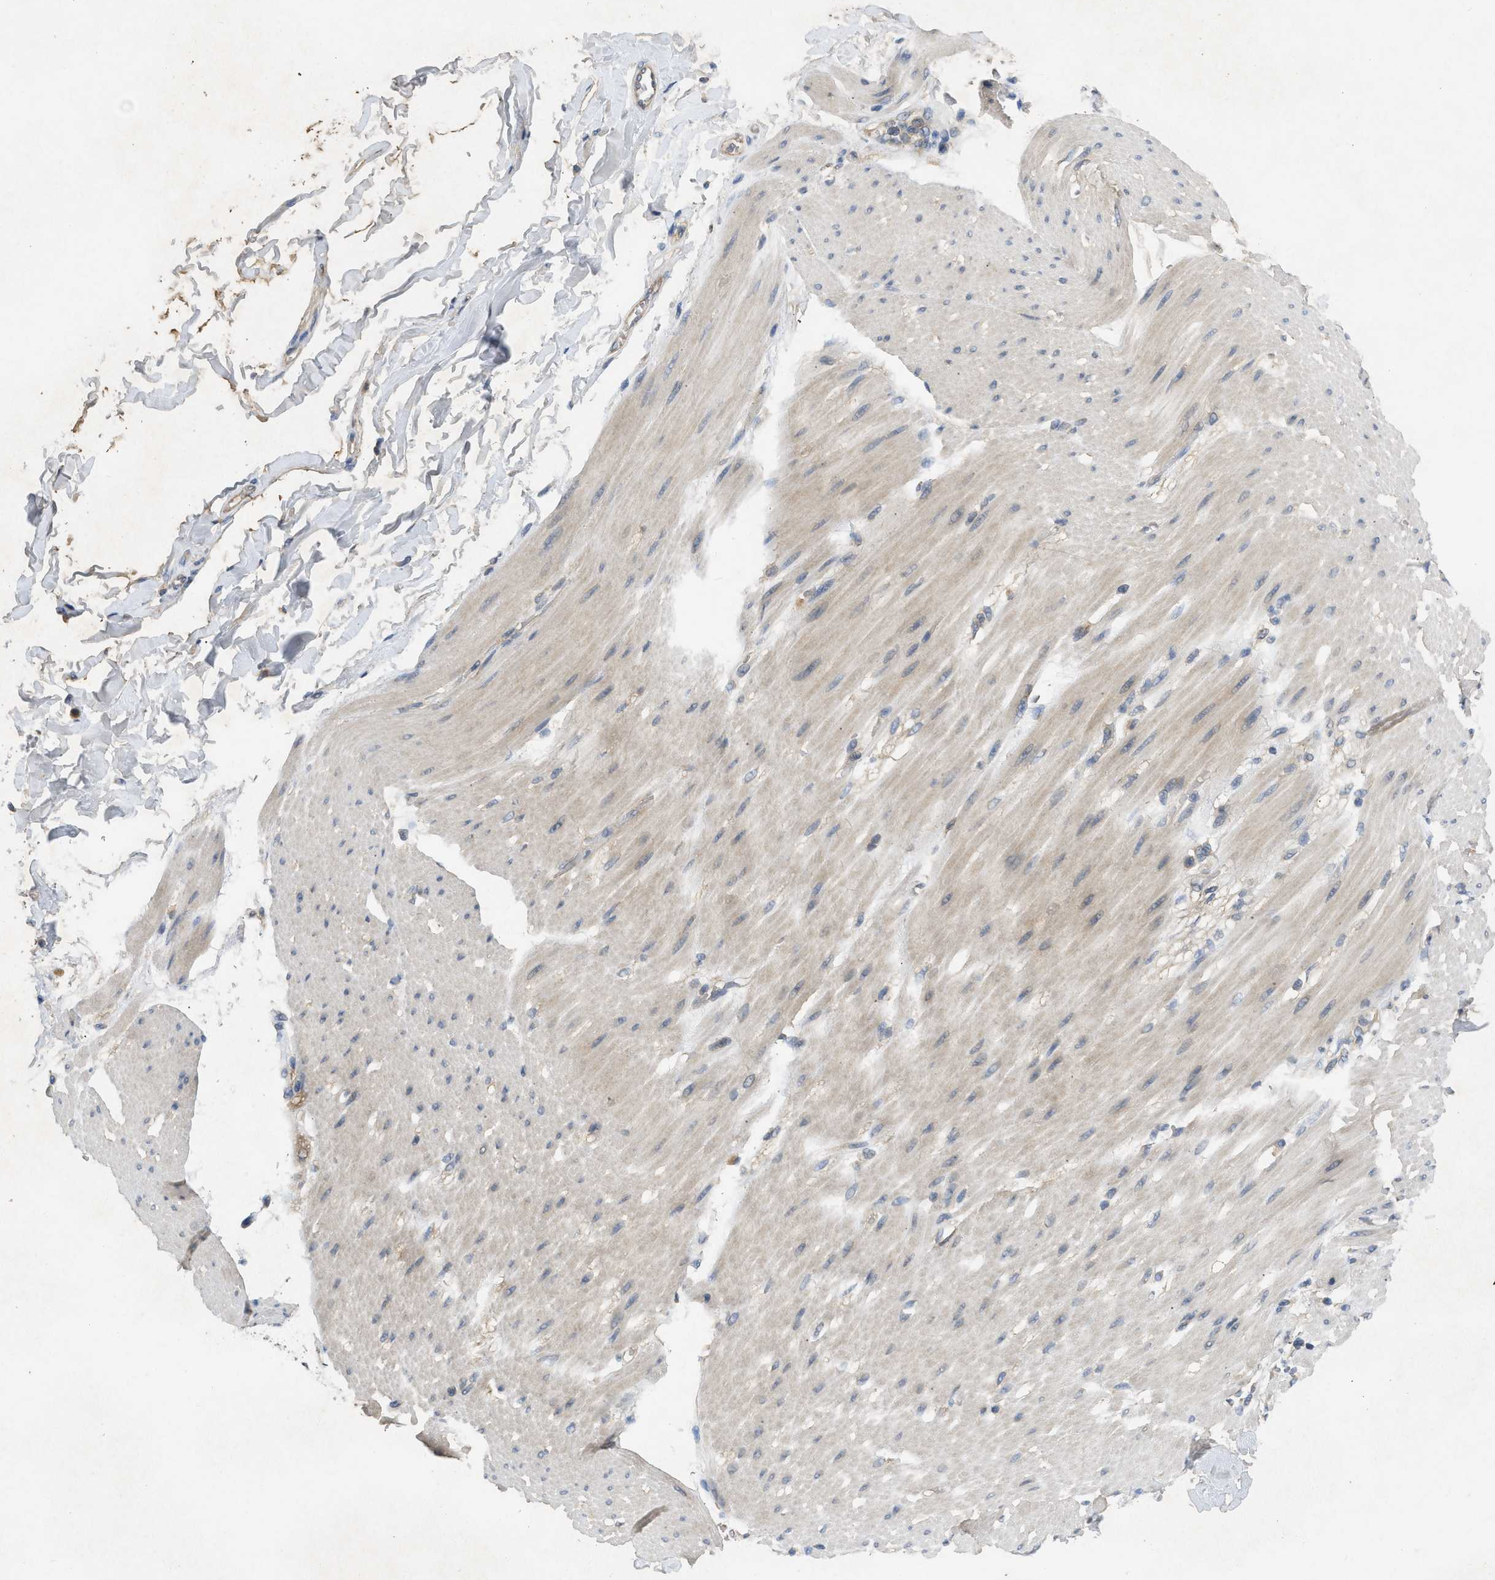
{"staining": {"intensity": "negative", "quantity": "none", "location": "none"}, "tissue": "adipose tissue", "cell_type": "Adipocytes", "image_type": "normal", "snomed": [{"axis": "morphology", "description": "Normal tissue, NOS"}, {"axis": "morphology", "description": "Adenocarcinoma, NOS"}, {"axis": "topography", "description": "Duodenum"}, {"axis": "topography", "description": "Peripheral nerve tissue"}], "caption": "Immunohistochemistry image of benign adipose tissue: adipose tissue stained with DAB shows no significant protein positivity in adipocytes.", "gene": "PPP3CA", "patient": {"sex": "female", "age": 60}}